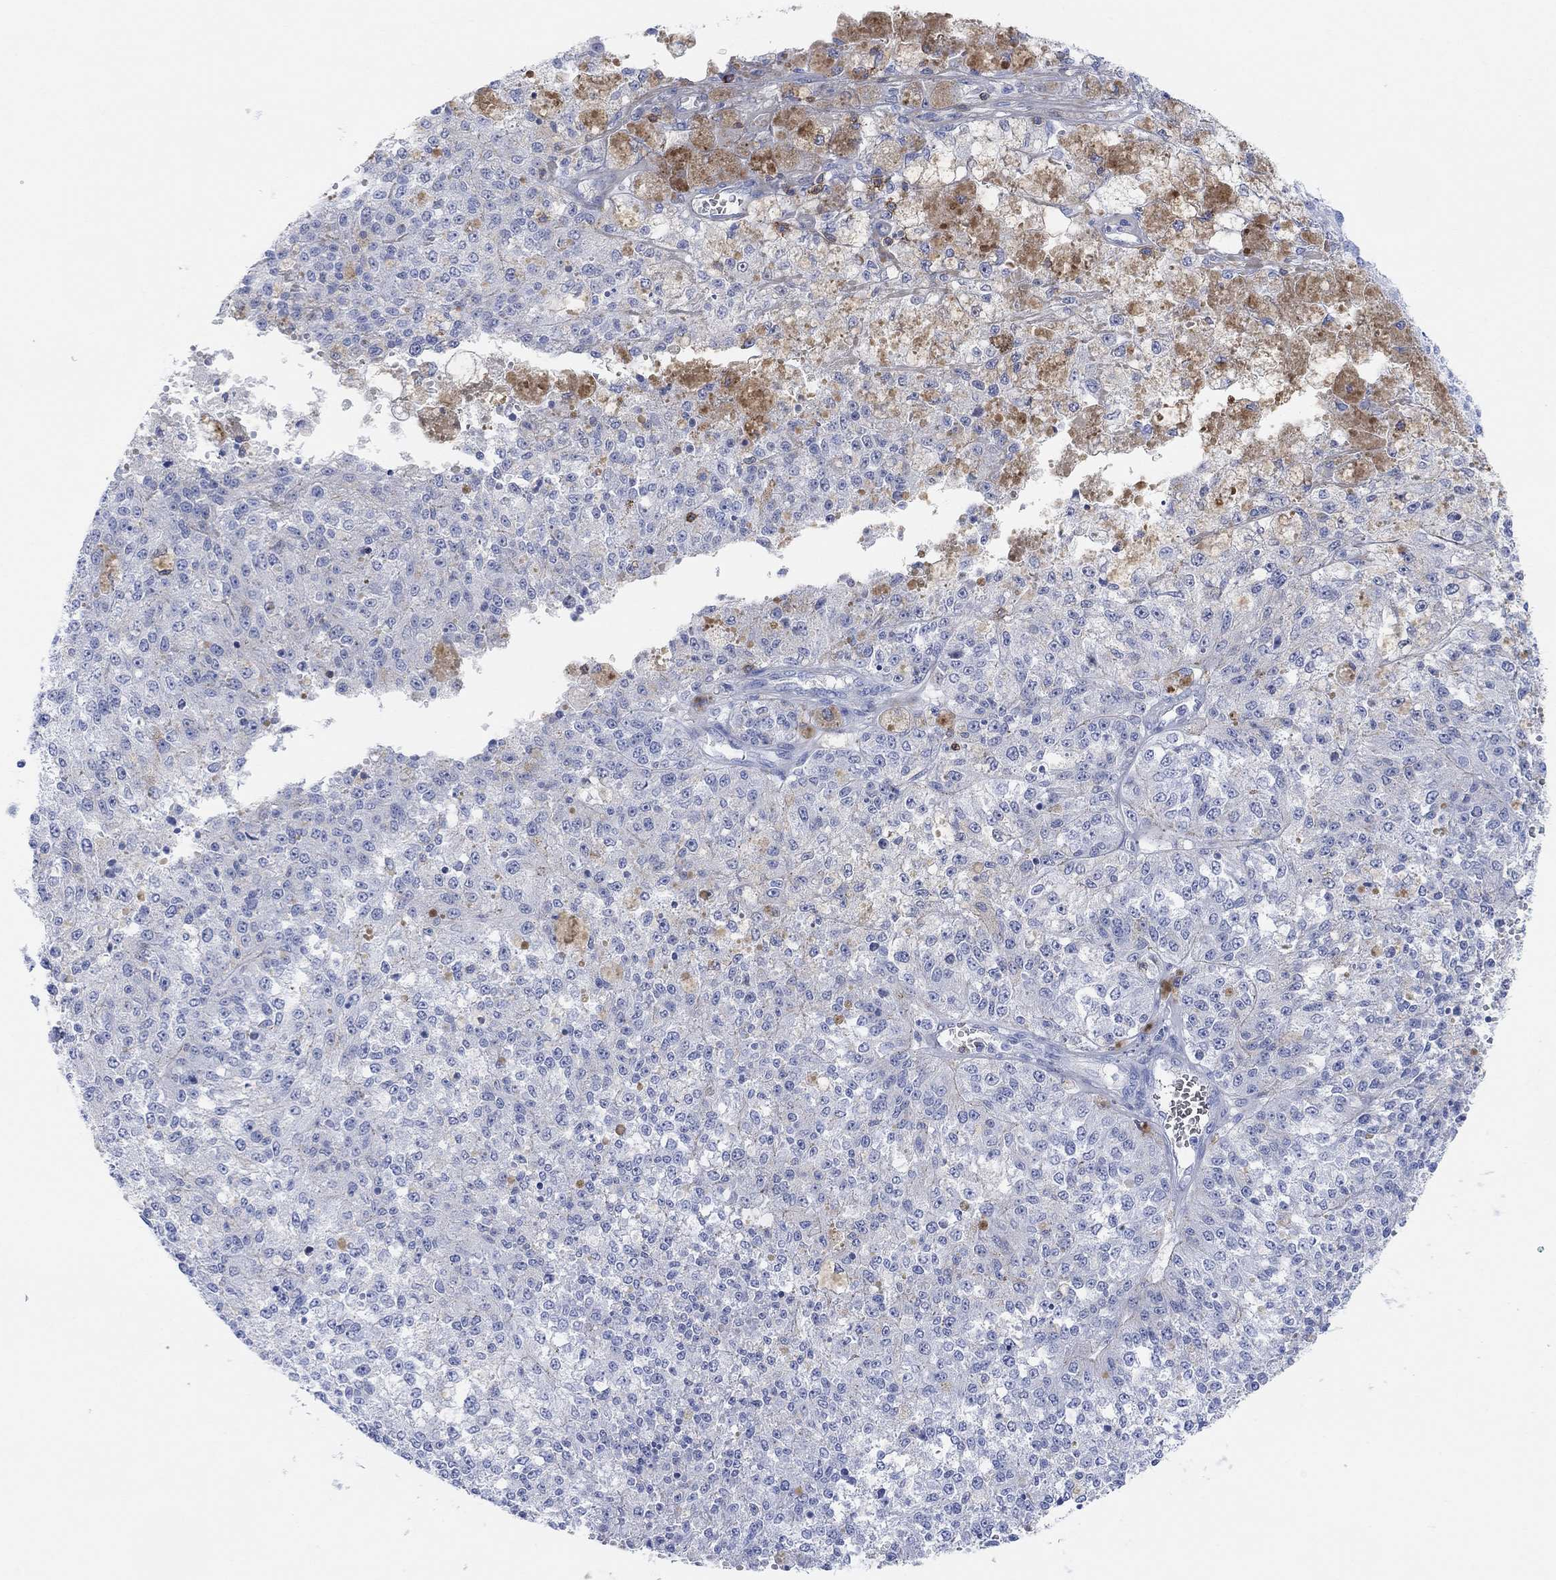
{"staining": {"intensity": "negative", "quantity": "none", "location": "none"}, "tissue": "melanoma", "cell_type": "Tumor cells", "image_type": "cancer", "snomed": [{"axis": "morphology", "description": "Malignant melanoma, Metastatic site"}, {"axis": "topography", "description": "Lymph node"}], "caption": "Tumor cells are negative for protein expression in human malignant melanoma (metastatic site).", "gene": "GPR65", "patient": {"sex": "female", "age": 64}}